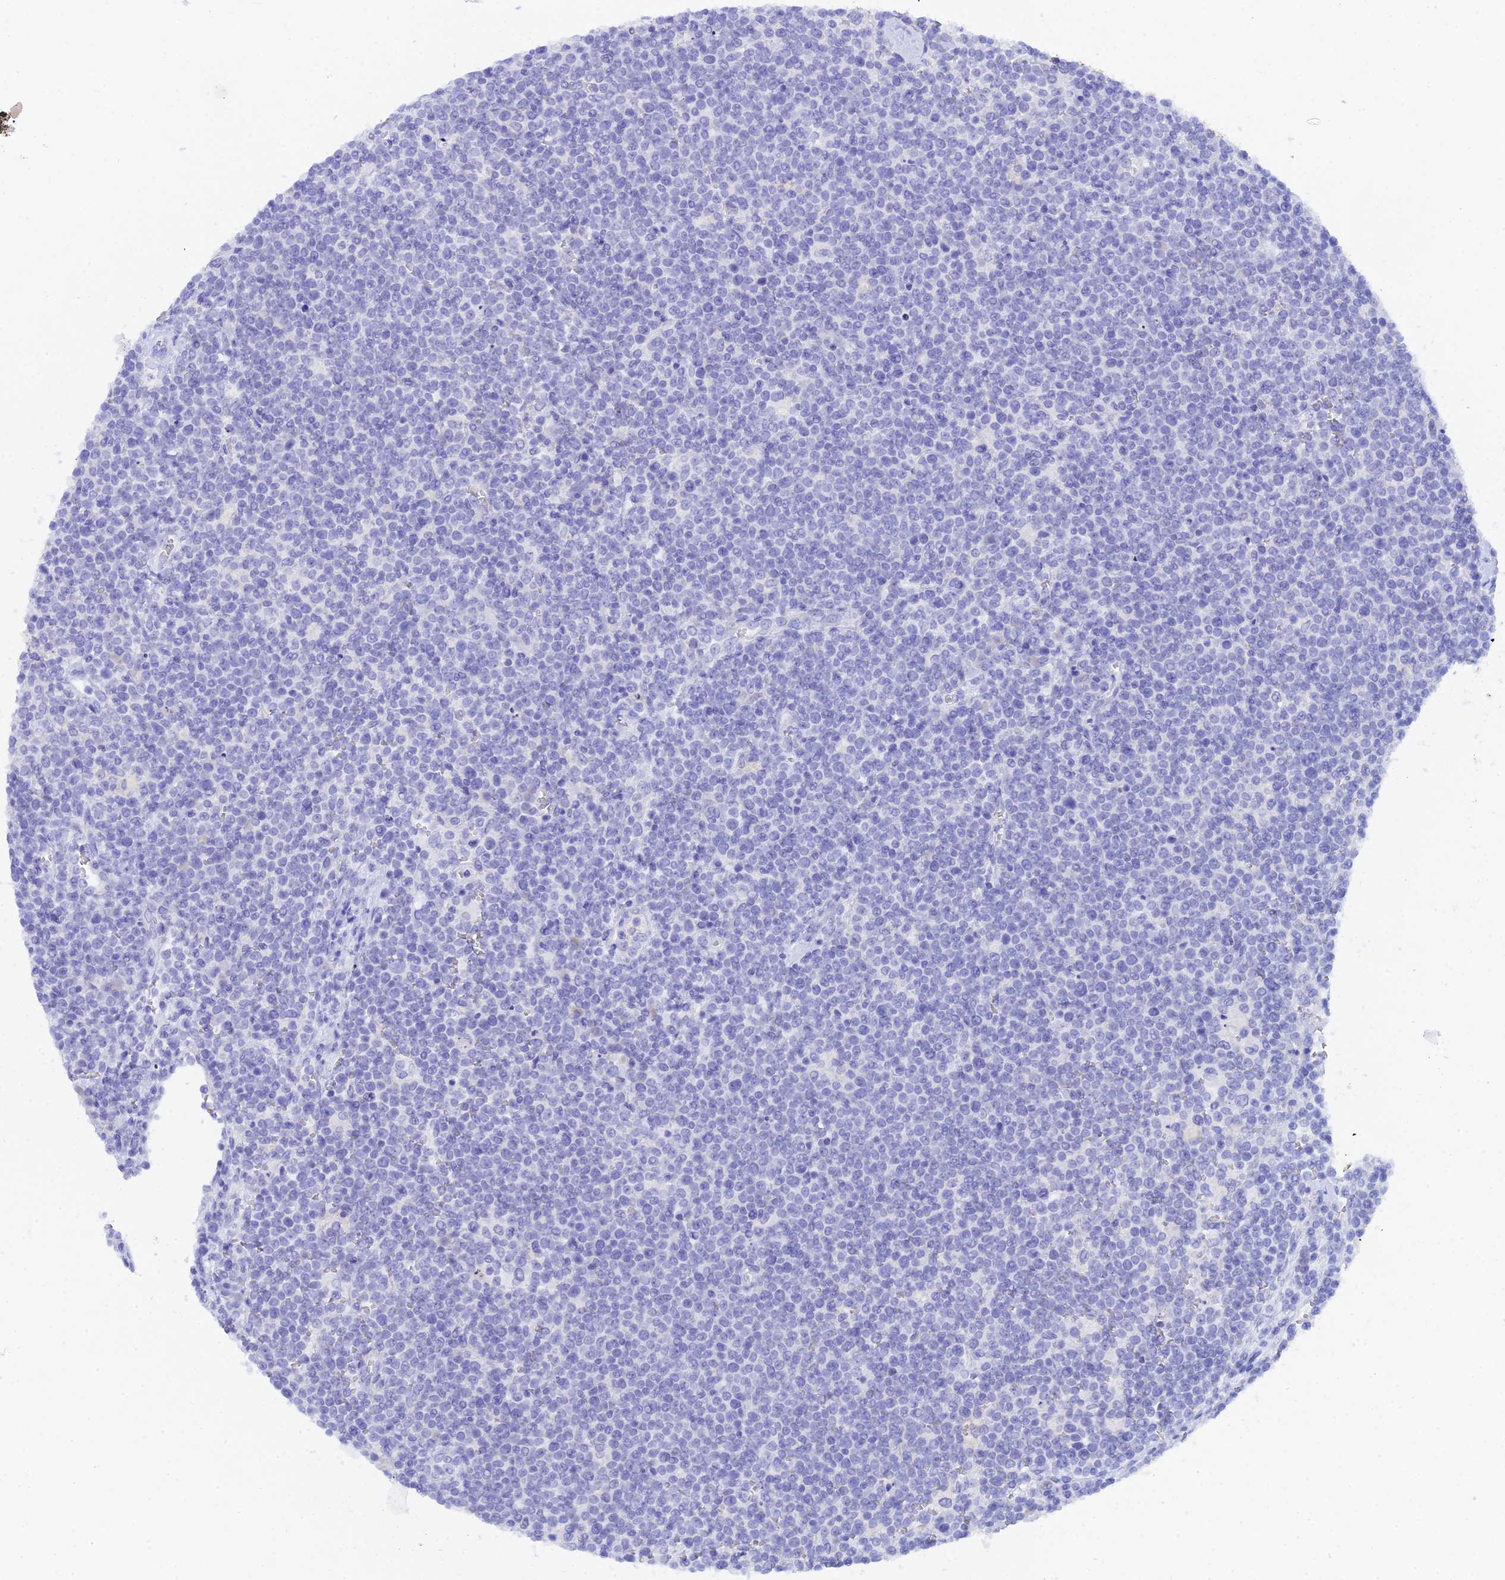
{"staining": {"intensity": "negative", "quantity": "none", "location": "none"}, "tissue": "lymphoma", "cell_type": "Tumor cells", "image_type": "cancer", "snomed": [{"axis": "morphology", "description": "Malignant lymphoma, non-Hodgkin's type, High grade"}, {"axis": "topography", "description": "Lymph node"}], "caption": "Immunohistochemistry image of lymphoma stained for a protein (brown), which displays no expression in tumor cells.", "gene": "REG1A", "patient": {"sex": "male", "age": 61}}